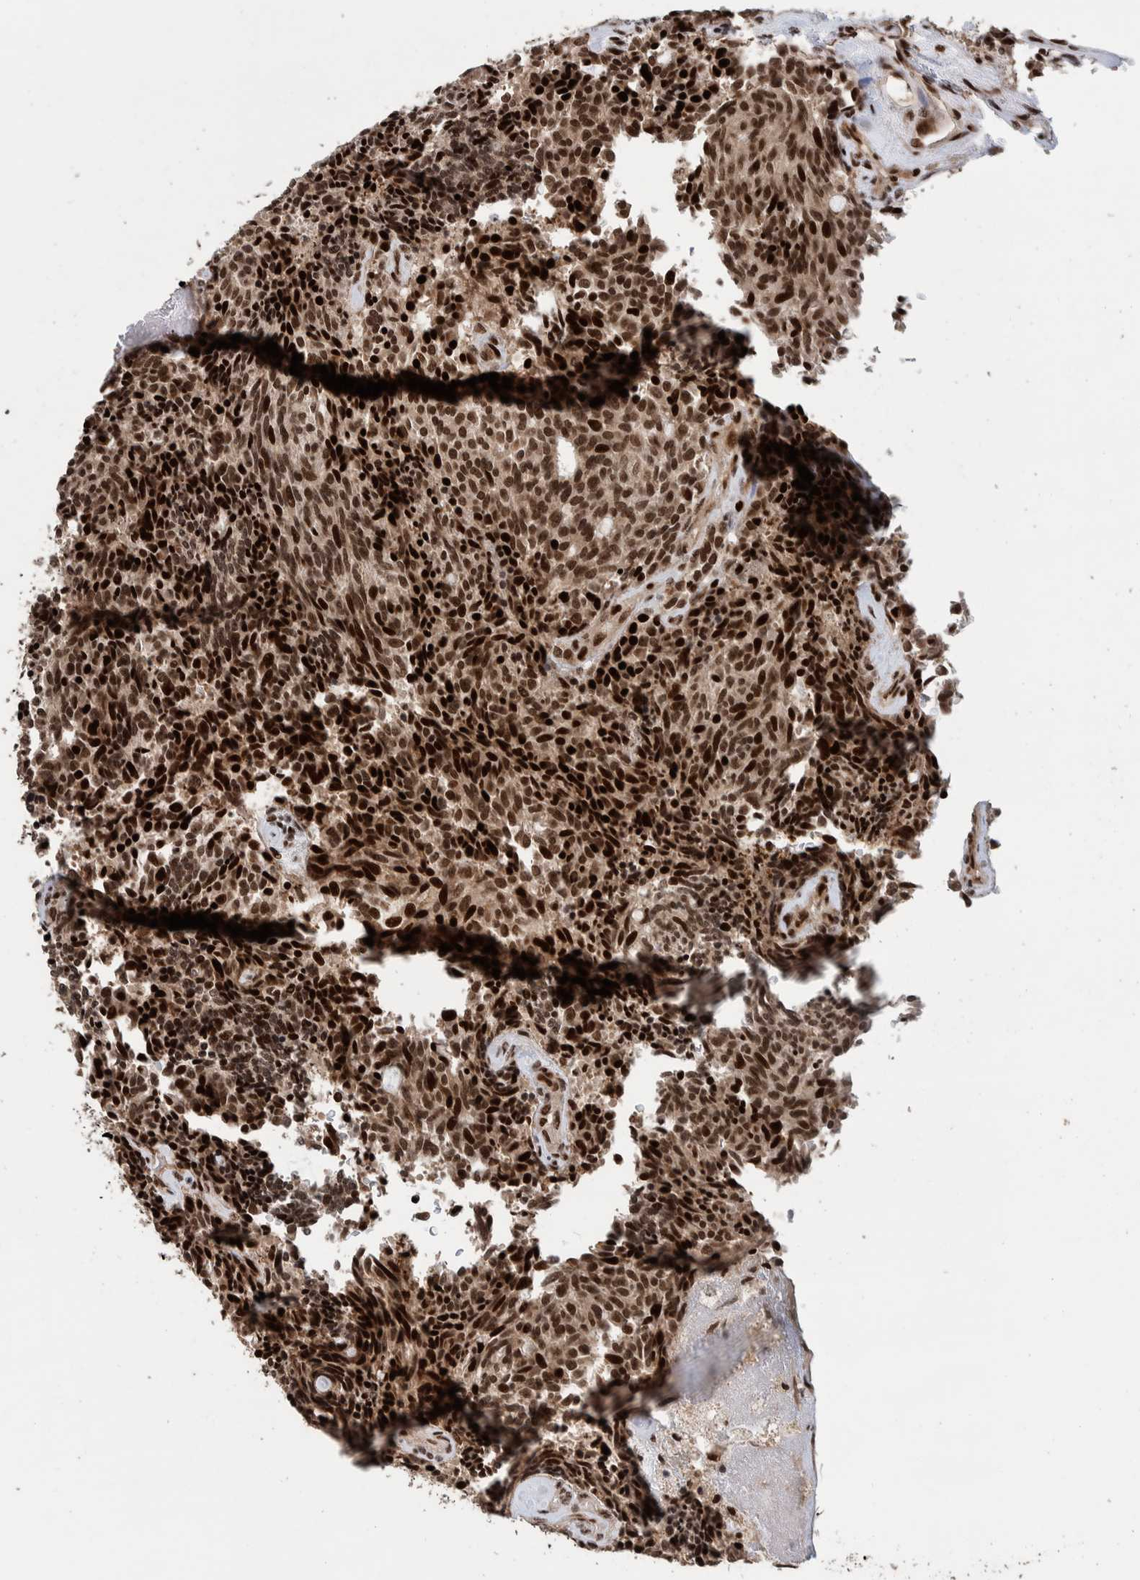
{"staining": {"intensity": "moderate", "quantity": ">75%", "location": "nuclear"}, "tissue": "carcinoid", "cell_type": "Tumor cells", "image_type": "cancer", "snomed": [{"axis": "morphology", "description": "Carcinoid, malignant, NOS"}, {"axis": "topography", "description": "Pancreas"}], "caption": "Immunohistochemistry (IHC) (DAB) staining of malignant carcinoid exhibits moderate nuclear protein positivity in about >75% of tumor cells. (Stains: DAB (3,3'-diaminobenzidine) in brown, nuclei in blue, Microscopy: brightfield microscopy at high magnification).", "gene": "CHD4", "patient": {"sex": "female", "age": 54}}